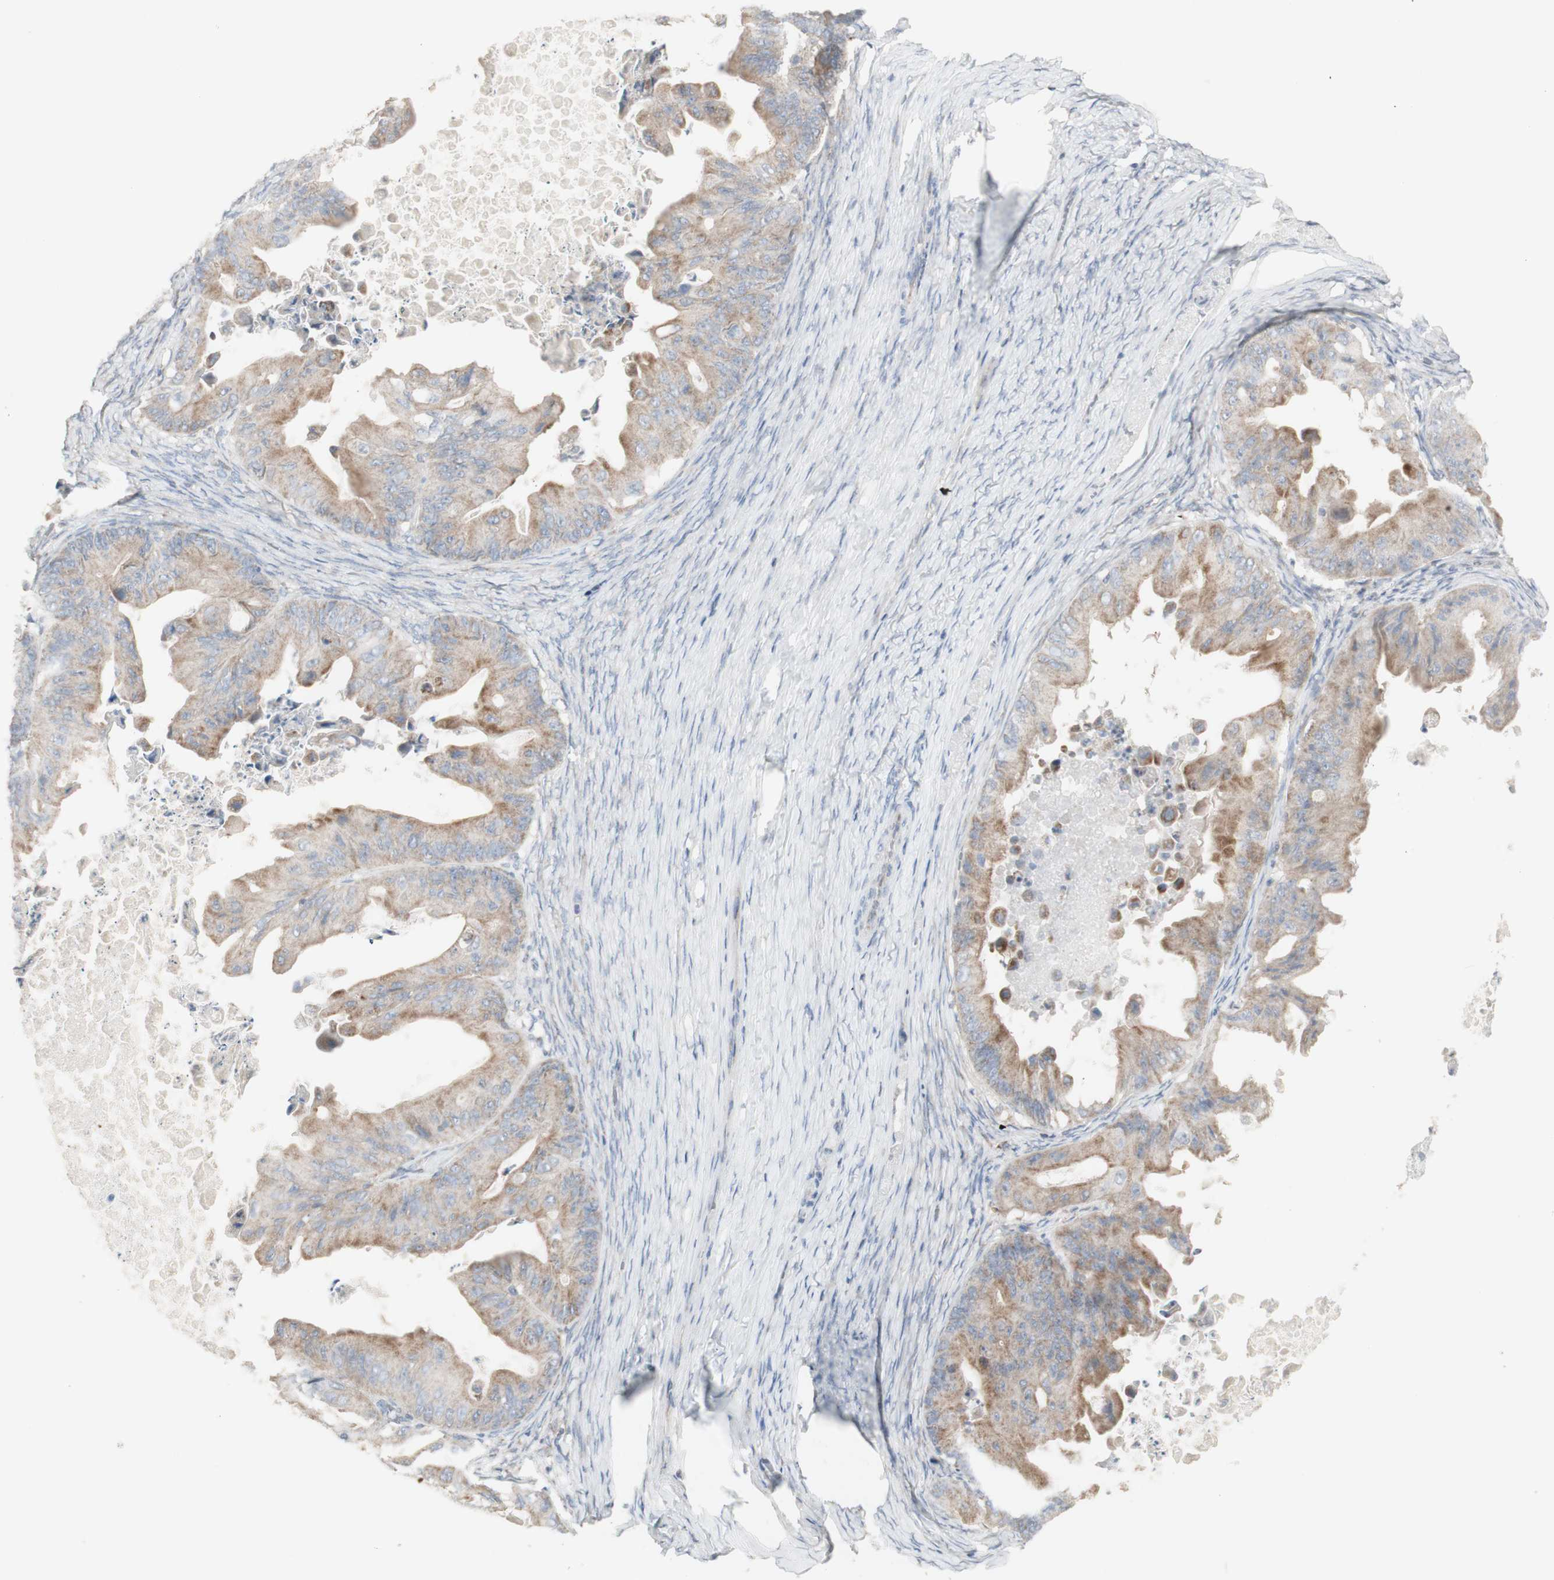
{"staining": {"intensity": "weak", "quantity": ">75%", "location": "cytoplasmic/membranous"}, "tissue": "ovarian cancer", "cell_type": "Tumor cells", "image_type": "cancer", "snomed": [{"axis": "morphology", "description": "Cystadenocarcinoma, mucinous, NOS"}, {"axis": "topography", "description": "Ovary"}], "caption": "Weak cytoplasmic/membranous protein positivity is seen in approximately >75% of tumor cells in ovarian cancer. (brown staining indicates protein expression, while blue staining denotes nuclei).", "gene": "CNTNAP1", "patient": {"sex": "female", "age": 37}}